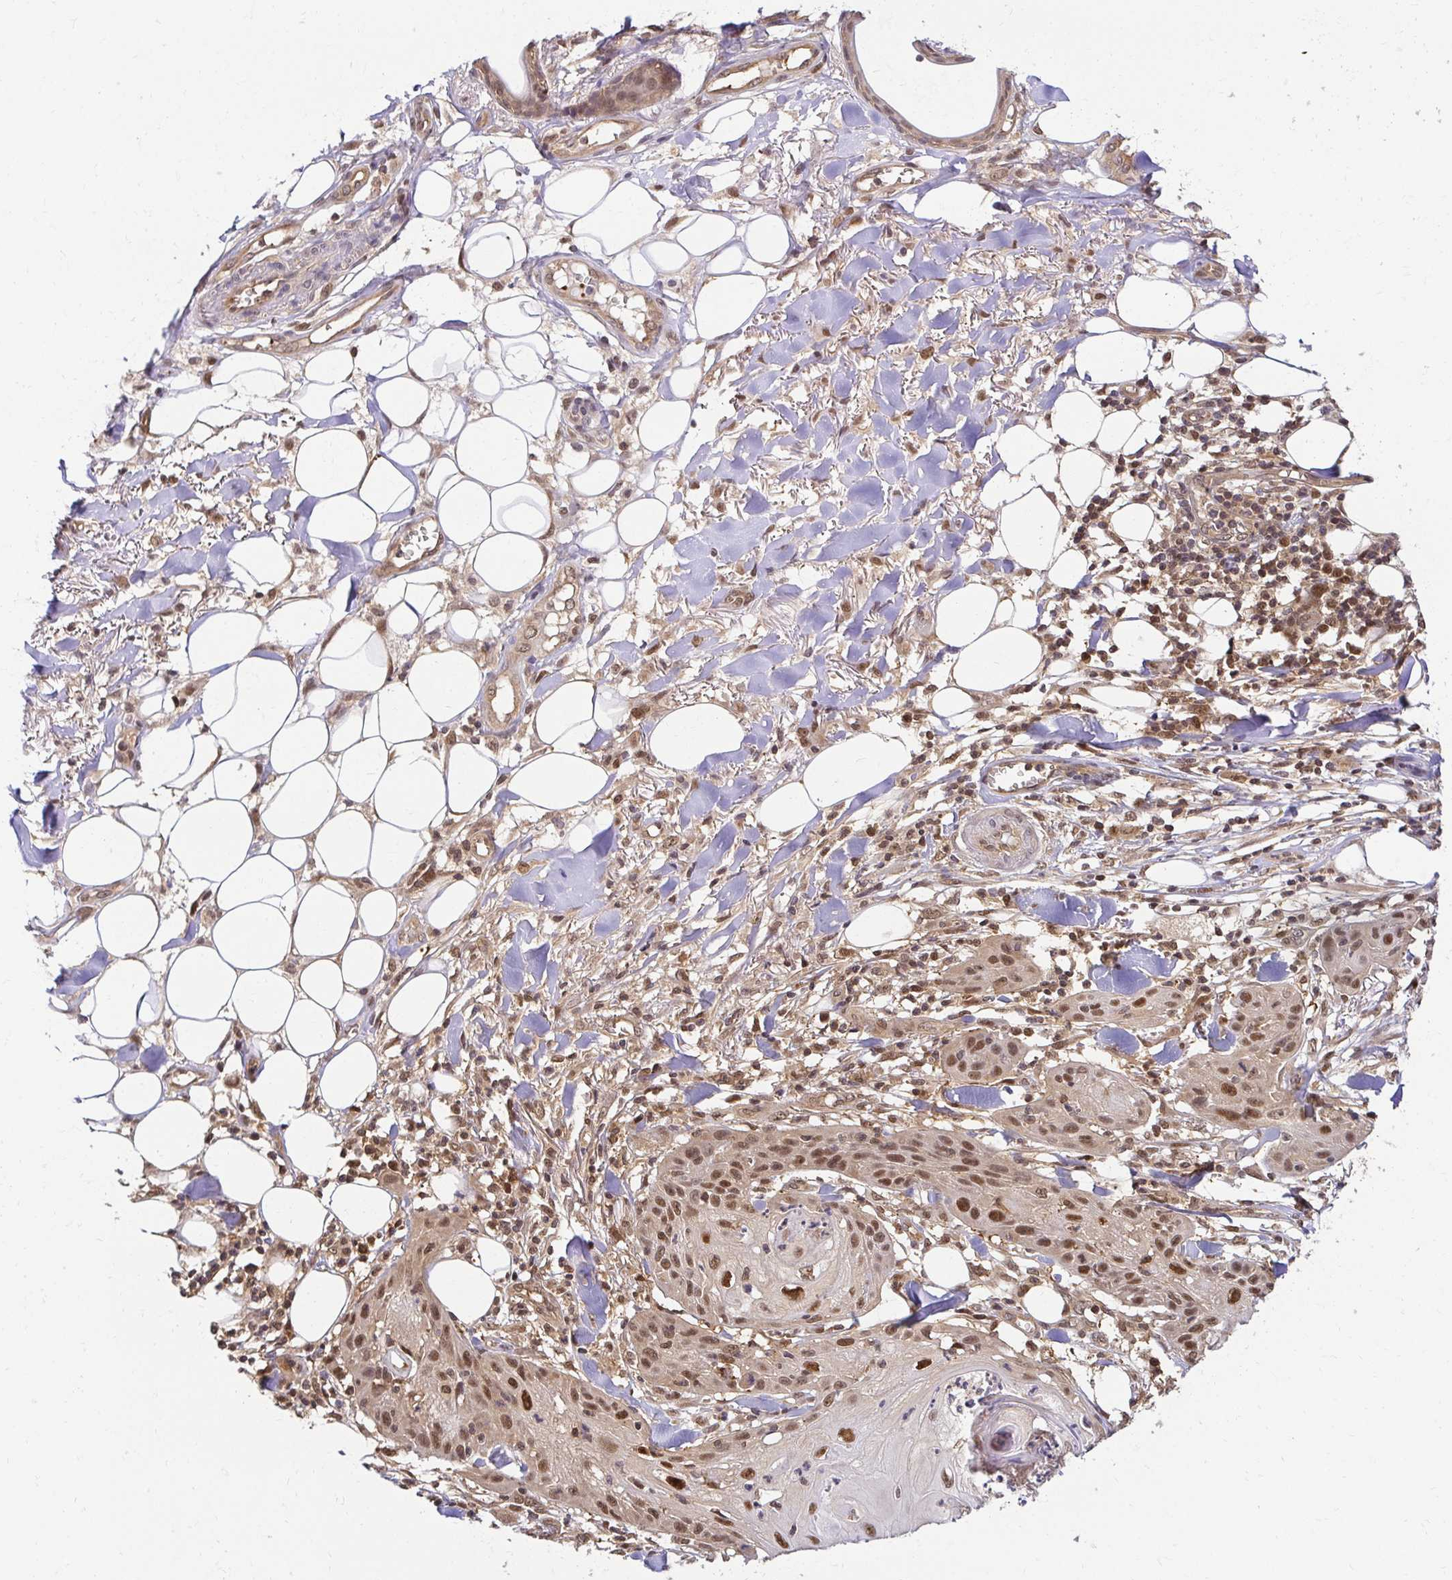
{"staining": {"intensity": "moderate", "quantity": ">75%", "location": "cytoplasmic/membranous,nuclear"}, "tissue": "skin cancer", "cell_type": "Tumor cells", "image_type": "cancer", "snomed": [{"axis": "morphology", "description": "Squamous cell carcinoma, NOS"}, {"axis": "topography", "description": "Skin"}], "caption": "Approximately >75% of tumor cells in human skin squamous cell carcinoma display moderate cytoplasmic/membranous and nuclear protein positivity as visualized by brown immunohistochemical staining.", "gene": "PSMA4", "patient": {"sex": "female", "age": 88}}